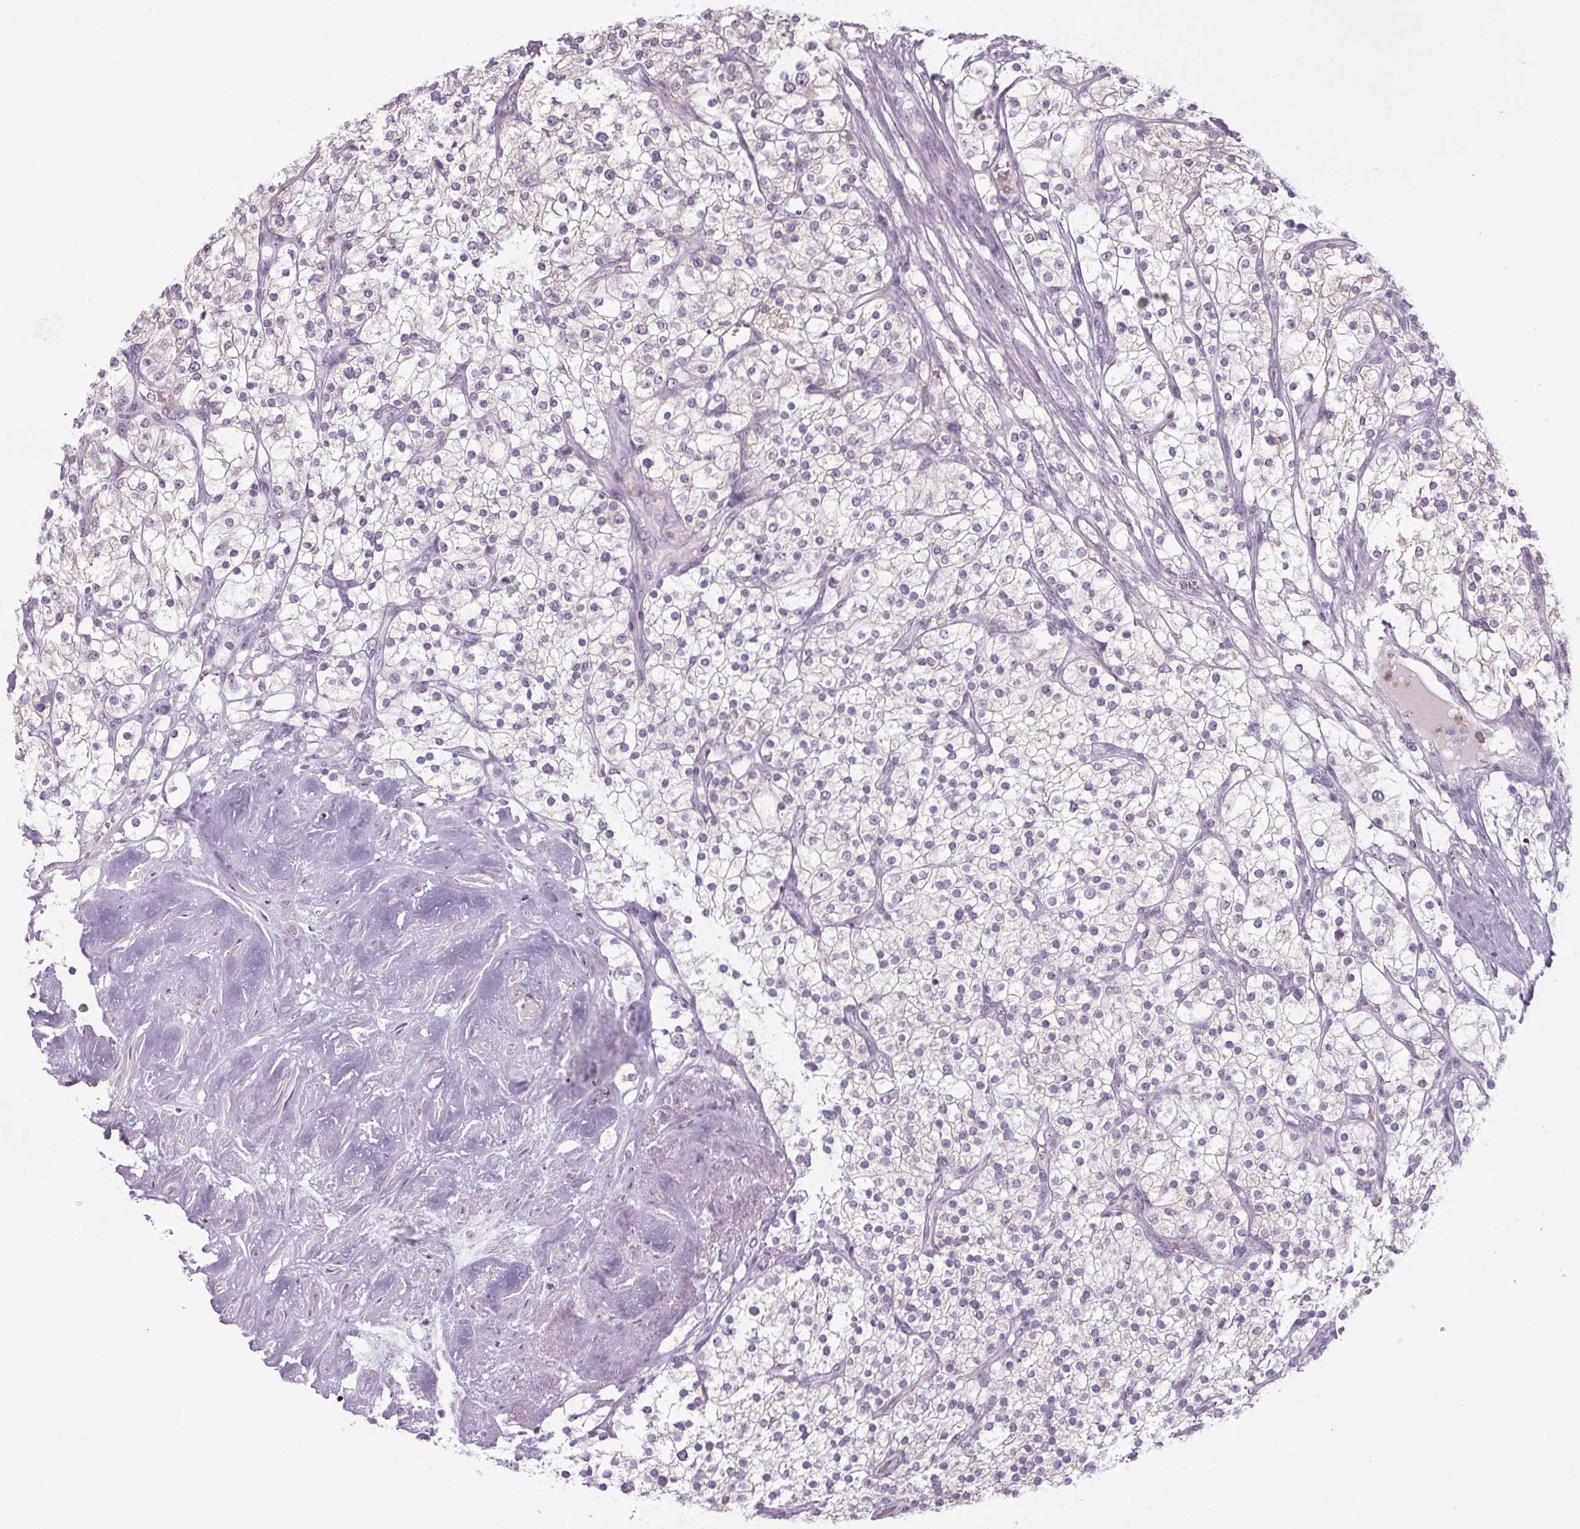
{"staining": {"intensity": "weak", "quantity": "<25%", "location": "nuclear"}, "tissue": "renal cancer", "cell_type": "Tumor cells", "image_type": "cancer", "snomed": [{"axis": "morphology", "description": "Adenocarcinoma, NOS"}, {"axis": "topography", "description": "Kidney"}], "caption": "High power microscopy photomicrograph of an IHC micrograph of renal adenocarcinoma, revealing no significant staining in tumor cells.", "gene": "NOLC1", "patient": {"sex": "male", "age": 80}}